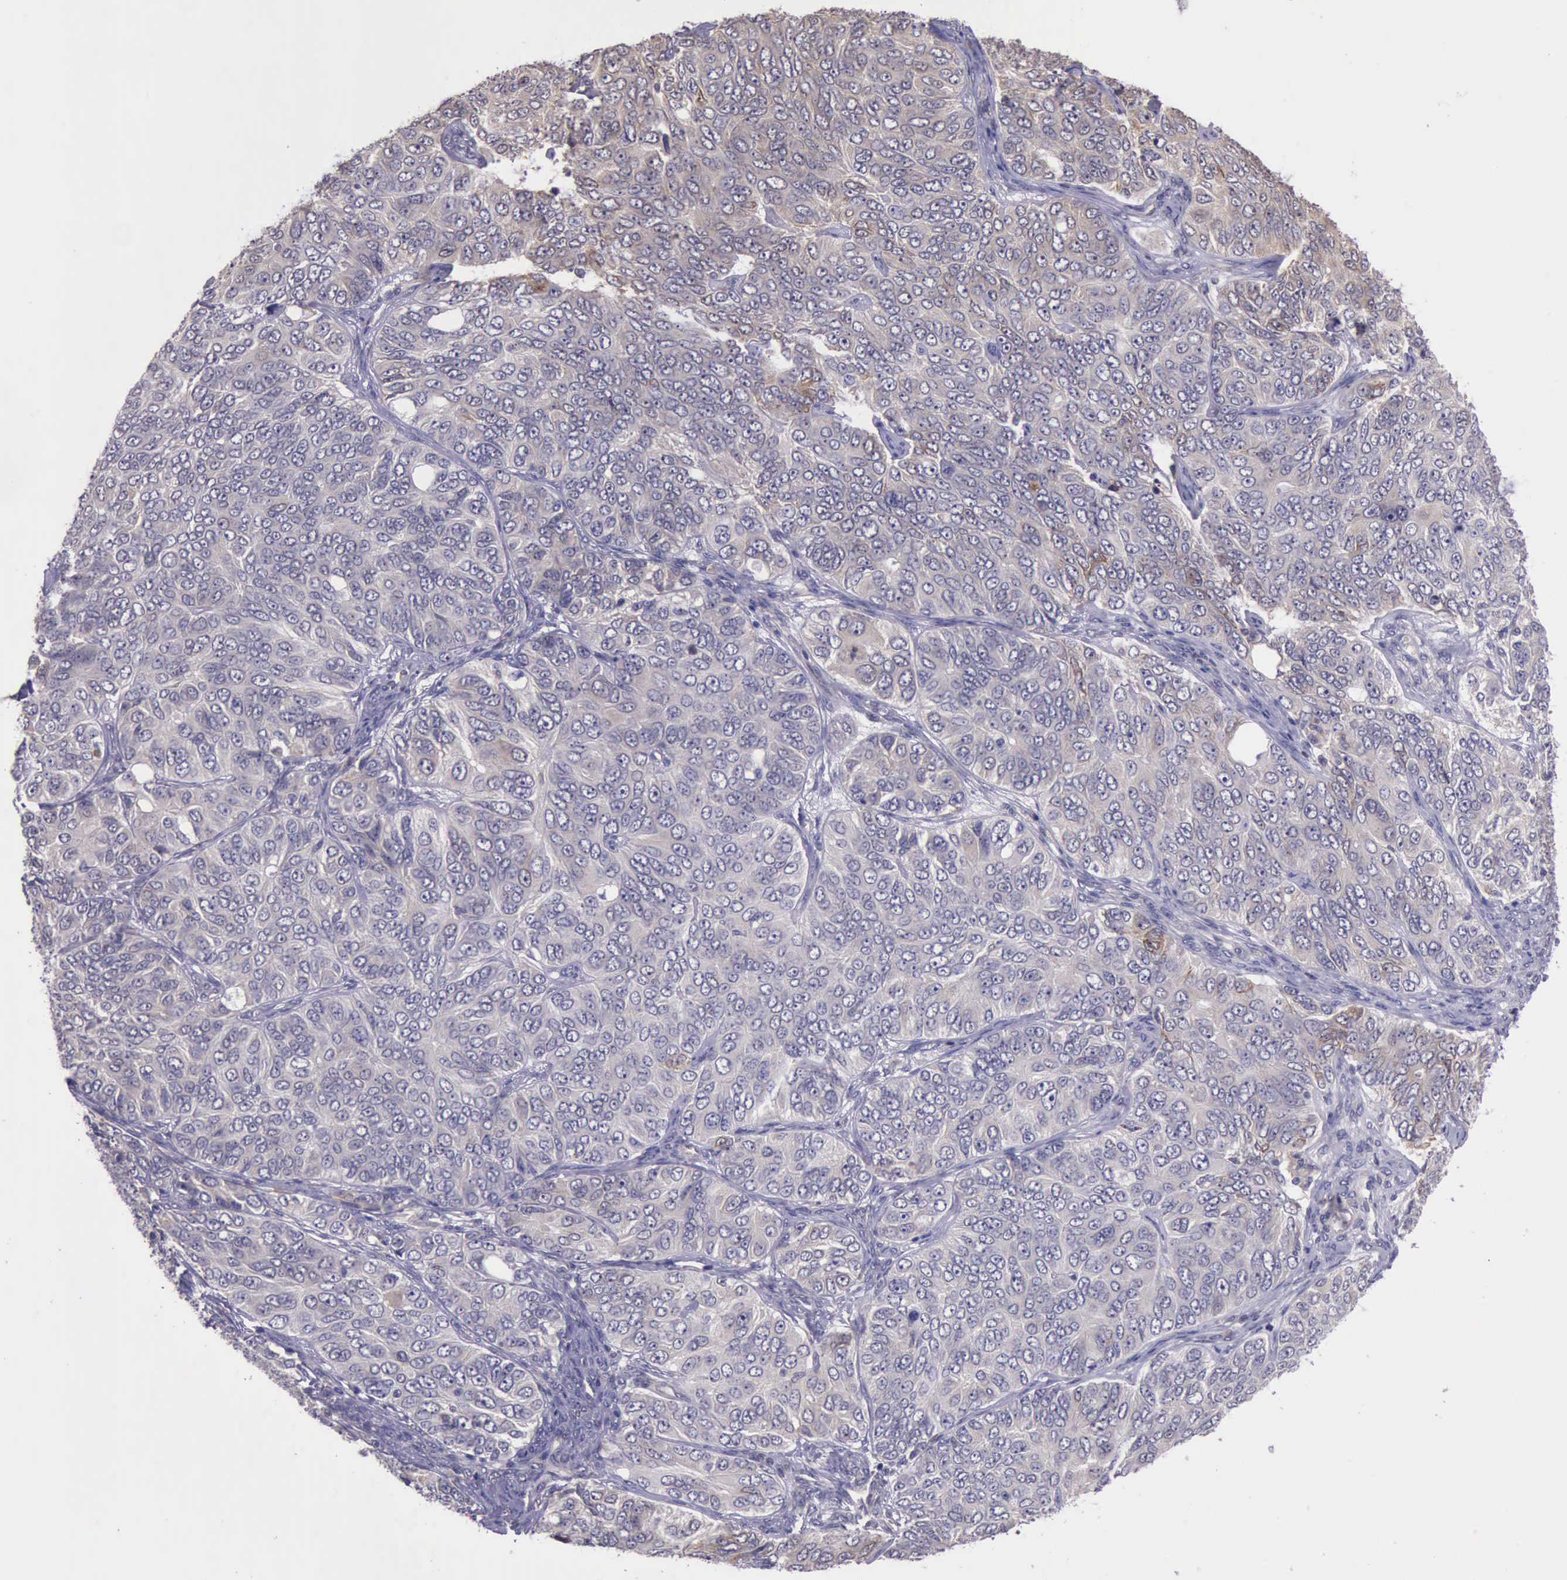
{"staining": {"intensity": "weak", "quantity": ">75%", "location": "cytoplasmic/membranous"}, "tissue": "ovarian cancer", "cell_type": "Tumor cells", "image_type": "cancer", "snomed": [{"axis": "morphology", "description": "Carcinoma, endometroid"}, {"axis": "topography", "description": "Ovary"}], "caption": "There is low levels of weak cytoplasmic/membranous staining in tumor cells of ovarian cancer, as demonstrated by immunohistochemical staining (brown color).", "gene": "PLEK2", "patient": {"sex": "female", "age": 51}}